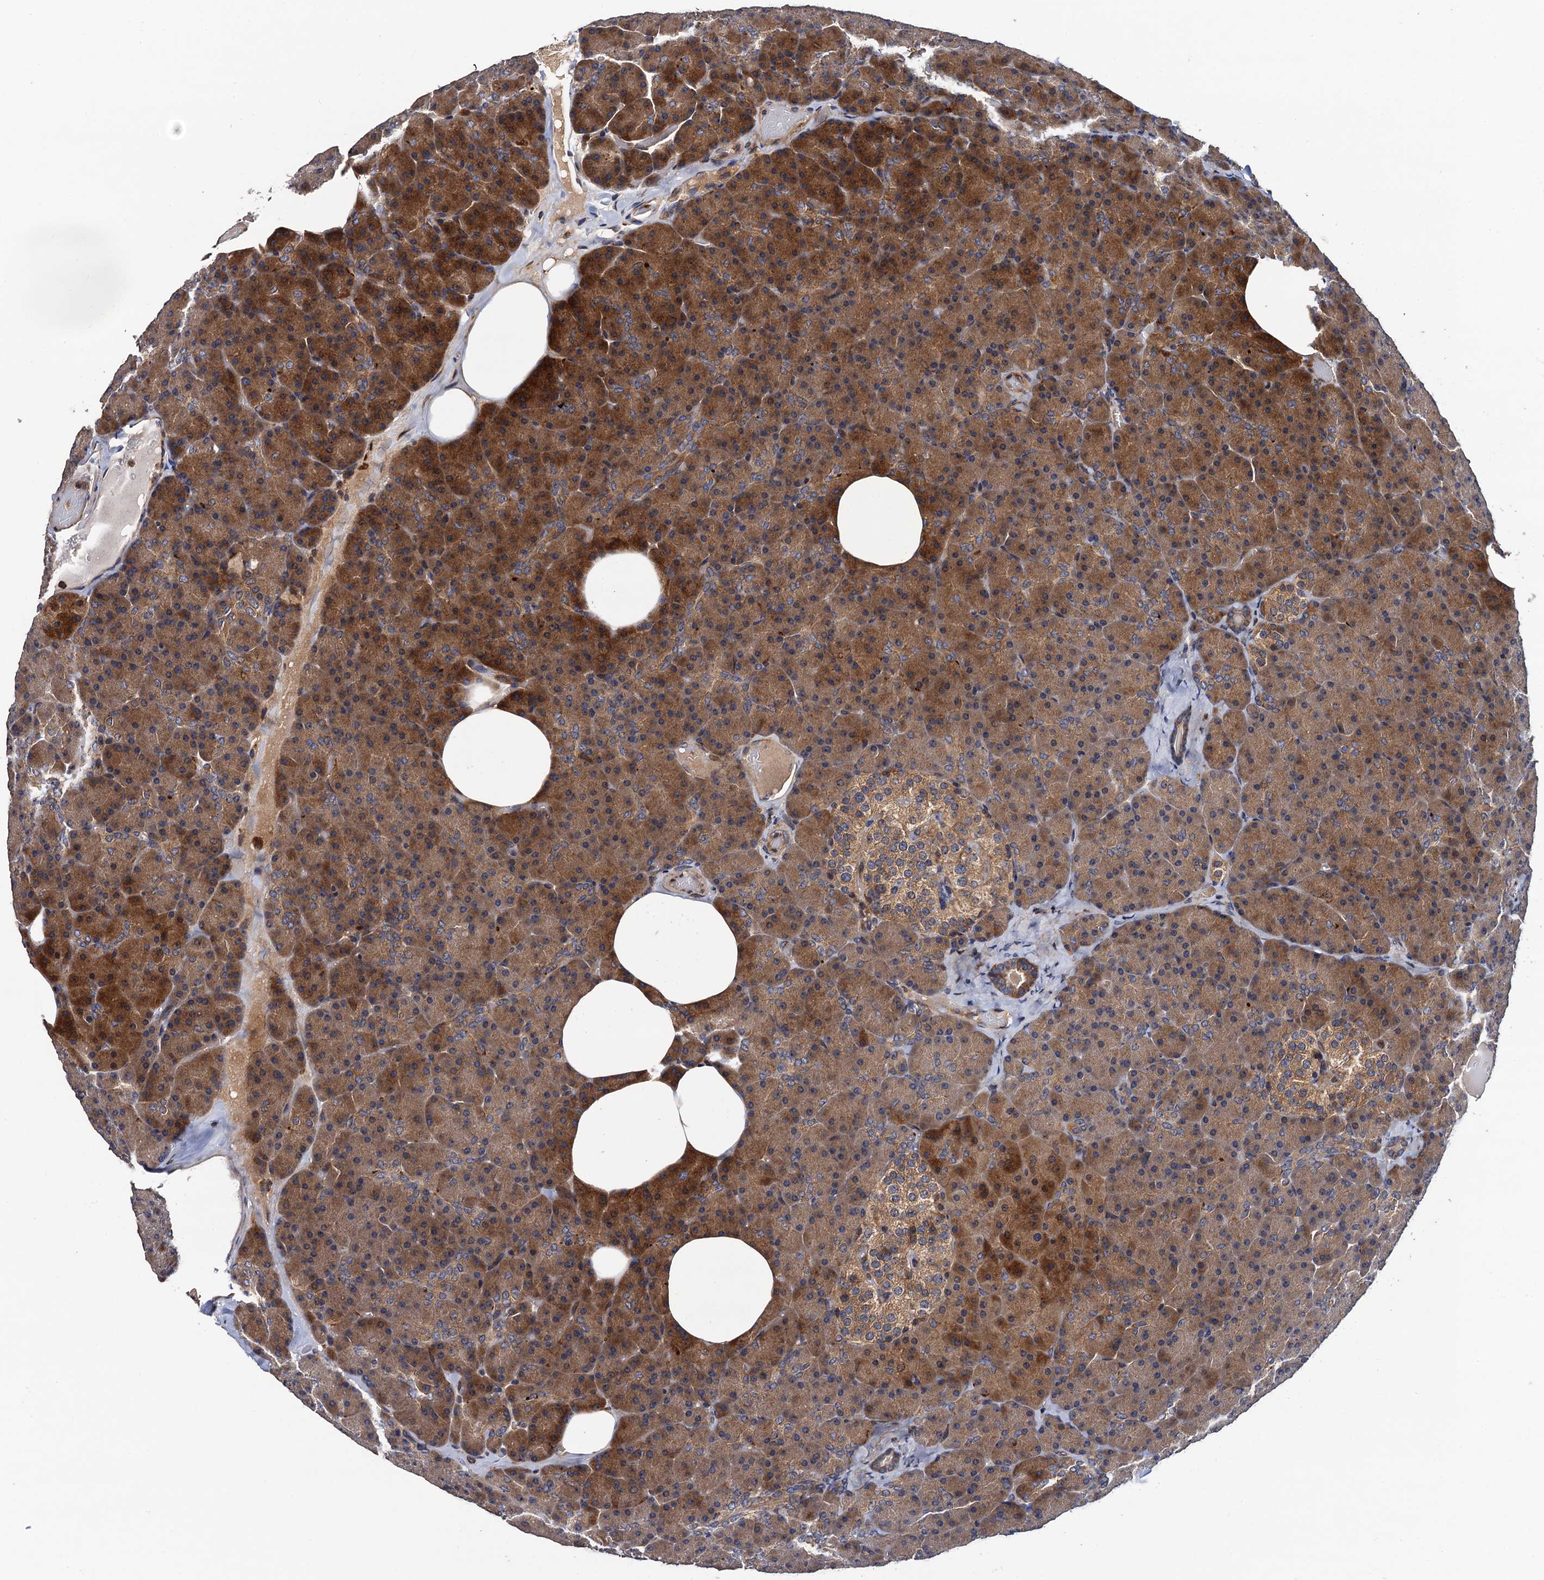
{"staining": {"intensity": "strong", "quantity": ">75%", "location": "cytoplasmic/membranous"}, "tissue": "pancreas", "cell_type": "Exocrine glandular cells", "image_type": "normal", "snomed": [{"axis": "morphology", "description": "Normal tissue, NOS"}, {"axis": "morphology", "description": "Carcinoid, malignant, NOS"}, {"axis": "topography", "description": "Pancreas"}], "caption": "Strong cytoplasmic/membranous staining for a protein is identified in approximately >75% of exocrine glandular cells of normal pancreas using immunohistochemistry (IHC).", "gene": "VPS35", "patient": {"sex": "female", "age": 35}}